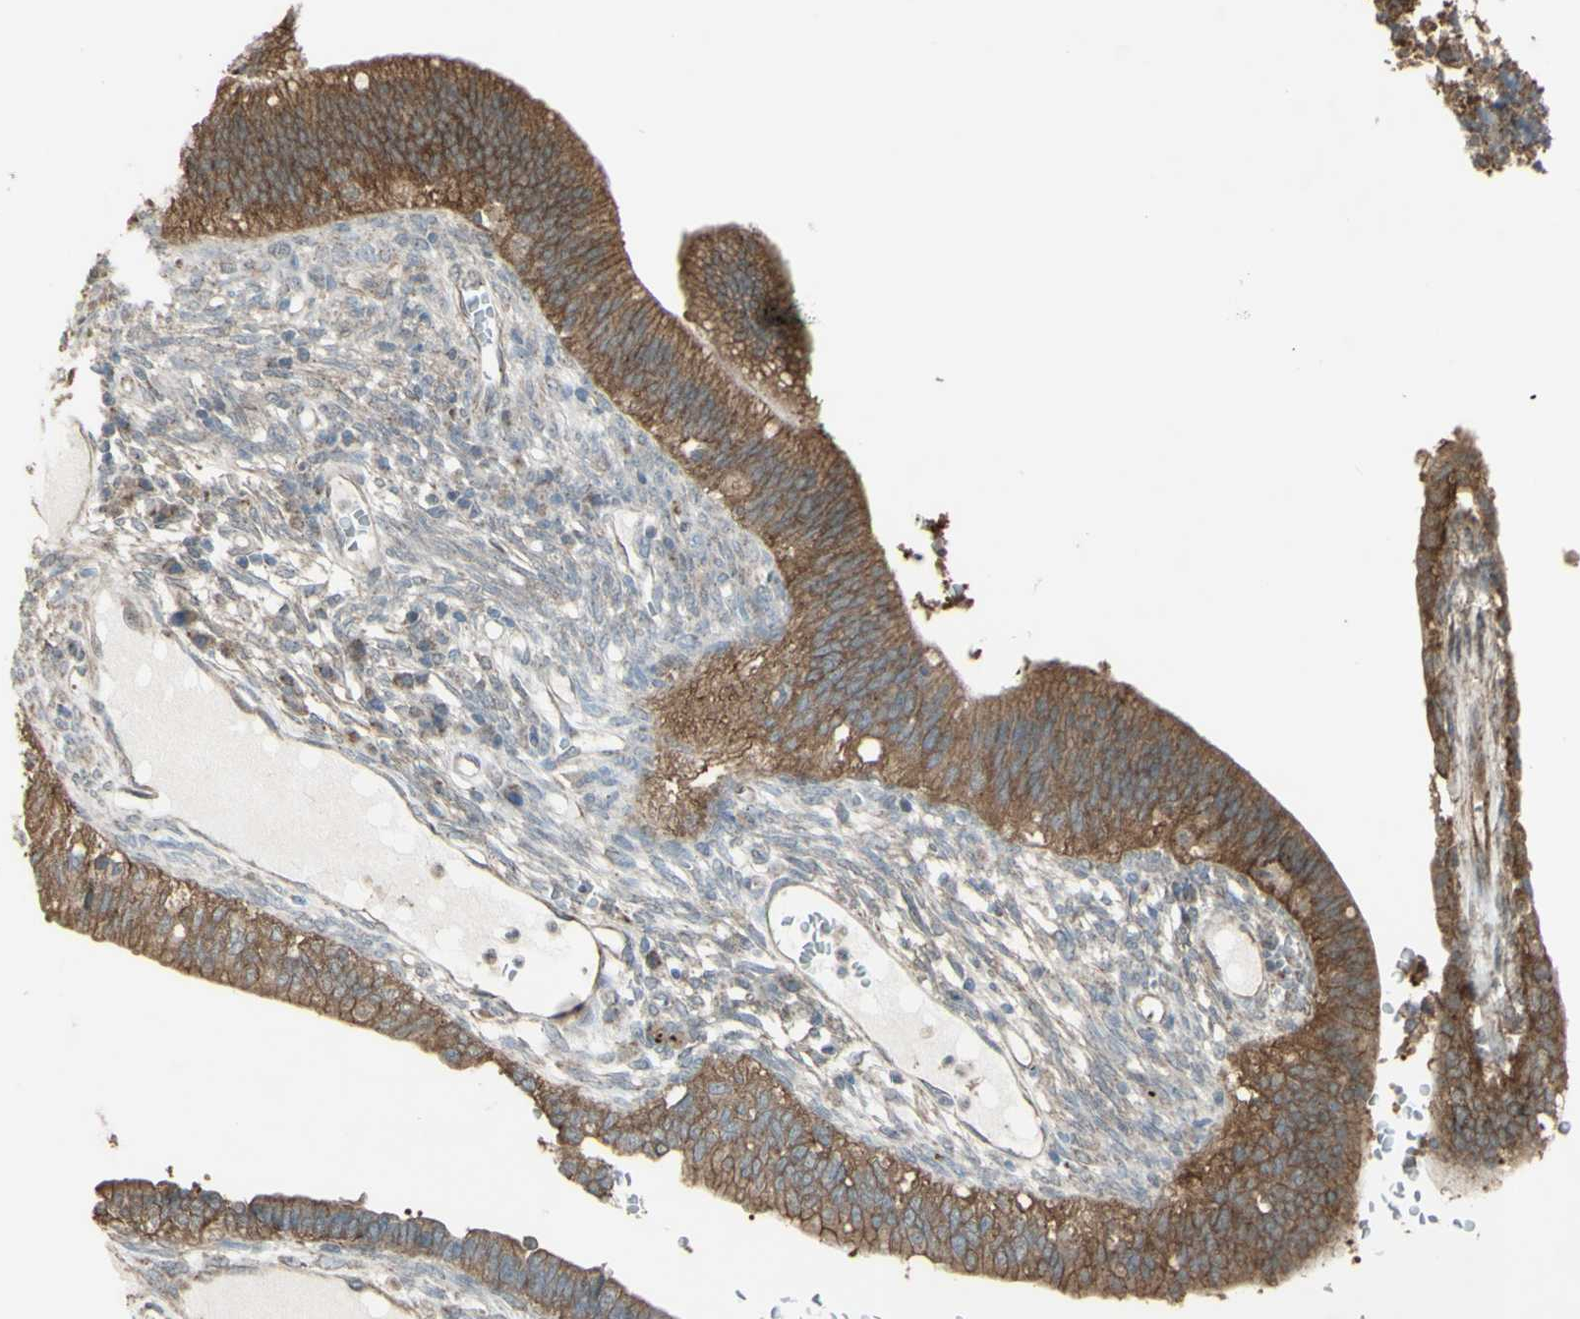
{"staining": {"intensity": "moderate", "quantity": ">75%", "location": "cytoplasmic/membranous"}, "tissue": "cervical cancer", "cell_type": "Tumor cells", "image_type": "cancer", "snomed": [{"axis": "morphology", "description": "Adenocarcinoma, NOS"}, {"axis": "topography", "description": "Cervix"}], "caption": "This is a histology image of immunohistochemistry staining of adenocarcinoma (cervical), which shows moderate staining in the cytoplasmic/membranous of tumor cells.", "gene": "FXYD3", "patient": {"sex": "female", "age": 44}}